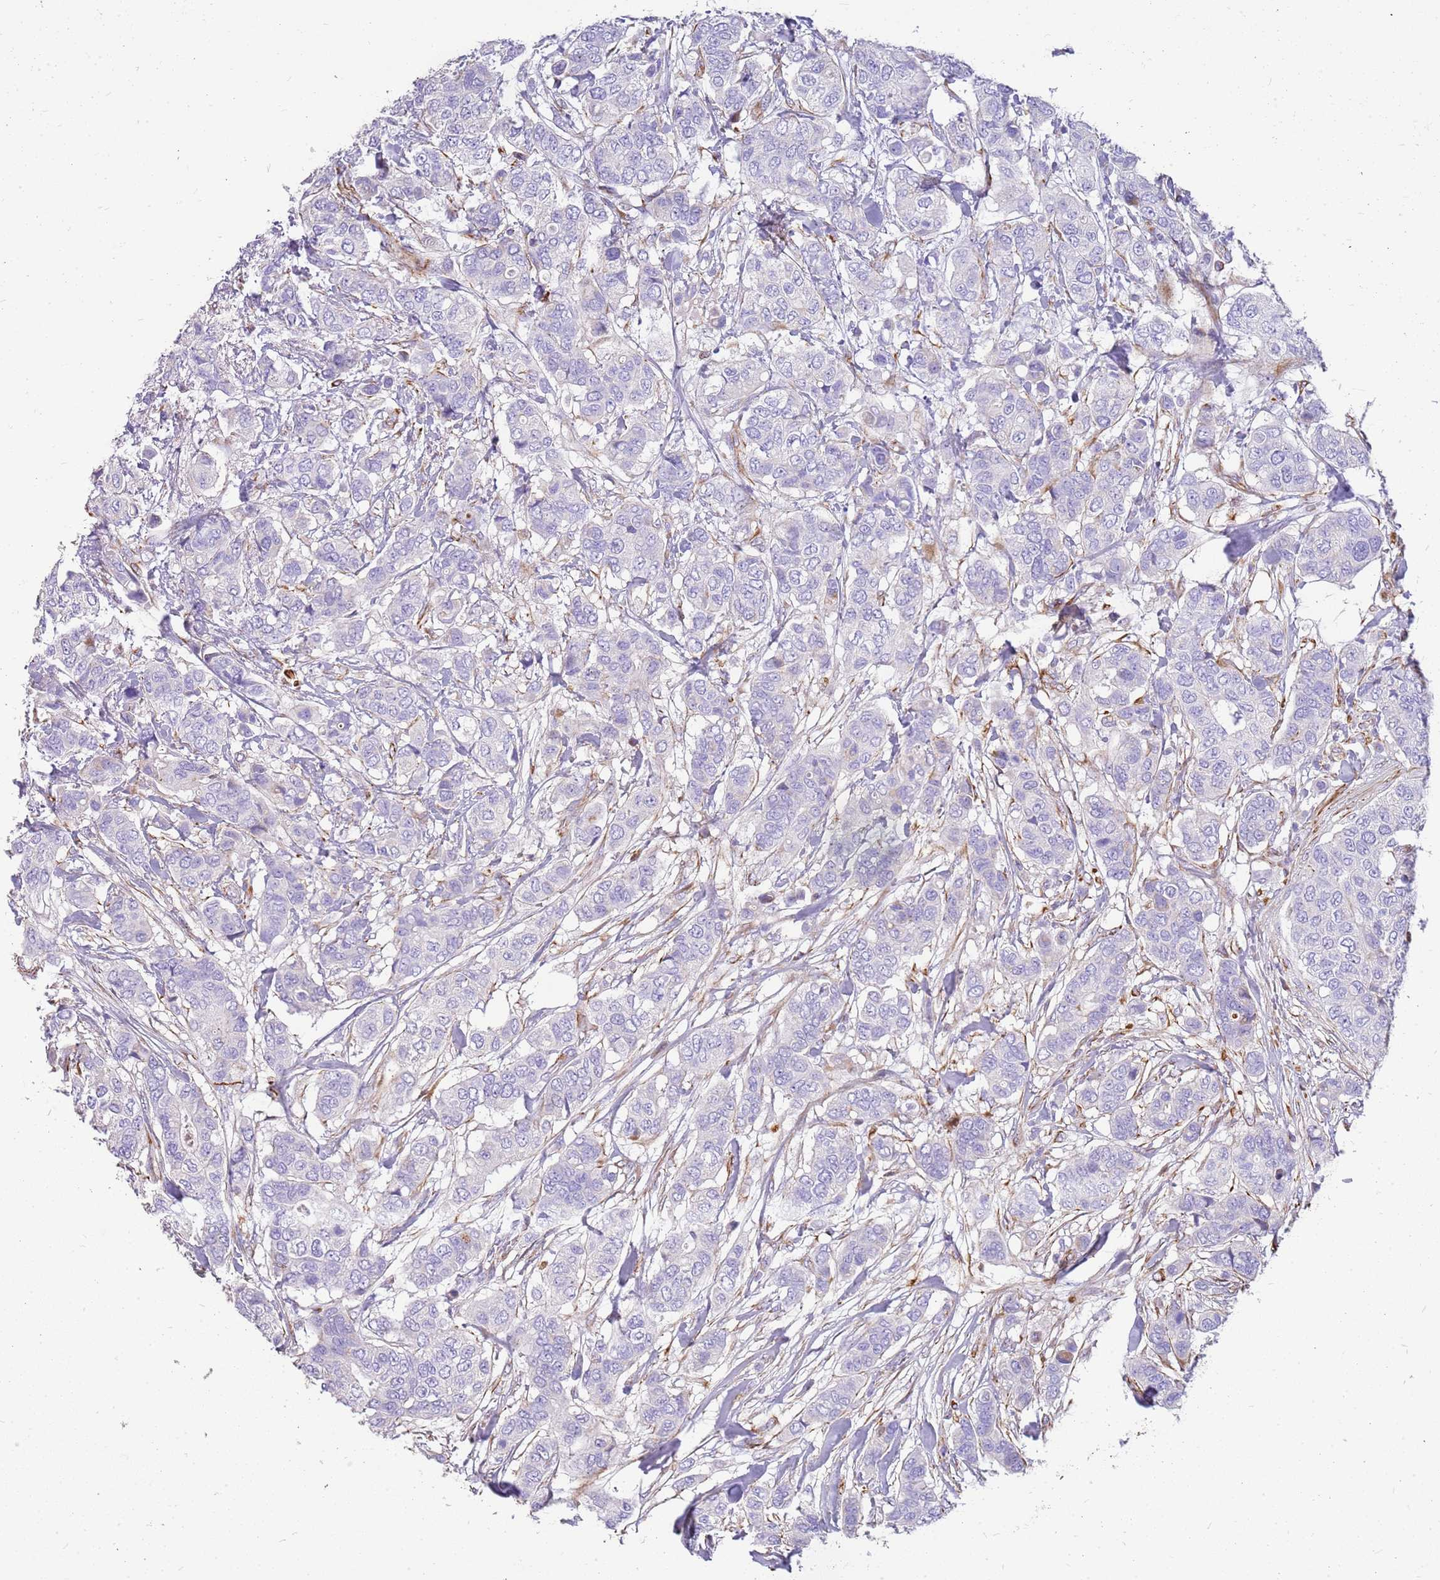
{"staining": {"intensity": "negative", "quantity": "none", "location": "none"}, "tissue": "breast cancer", "cell_type": "Tumor cells", "image_type": "cancer", "snomed": [{"axis": "morphology", "description": "Lobular carcinoma"}, {"axis": "topography", "description": "Breast"}], "caption": "Breast cancer (lobular carcinoma) was stained to show a protein in brown. There is no significant expression in tumor cells.", "gene": "ZDHHC1", "patient": {"sex": "female", "age": 51}}